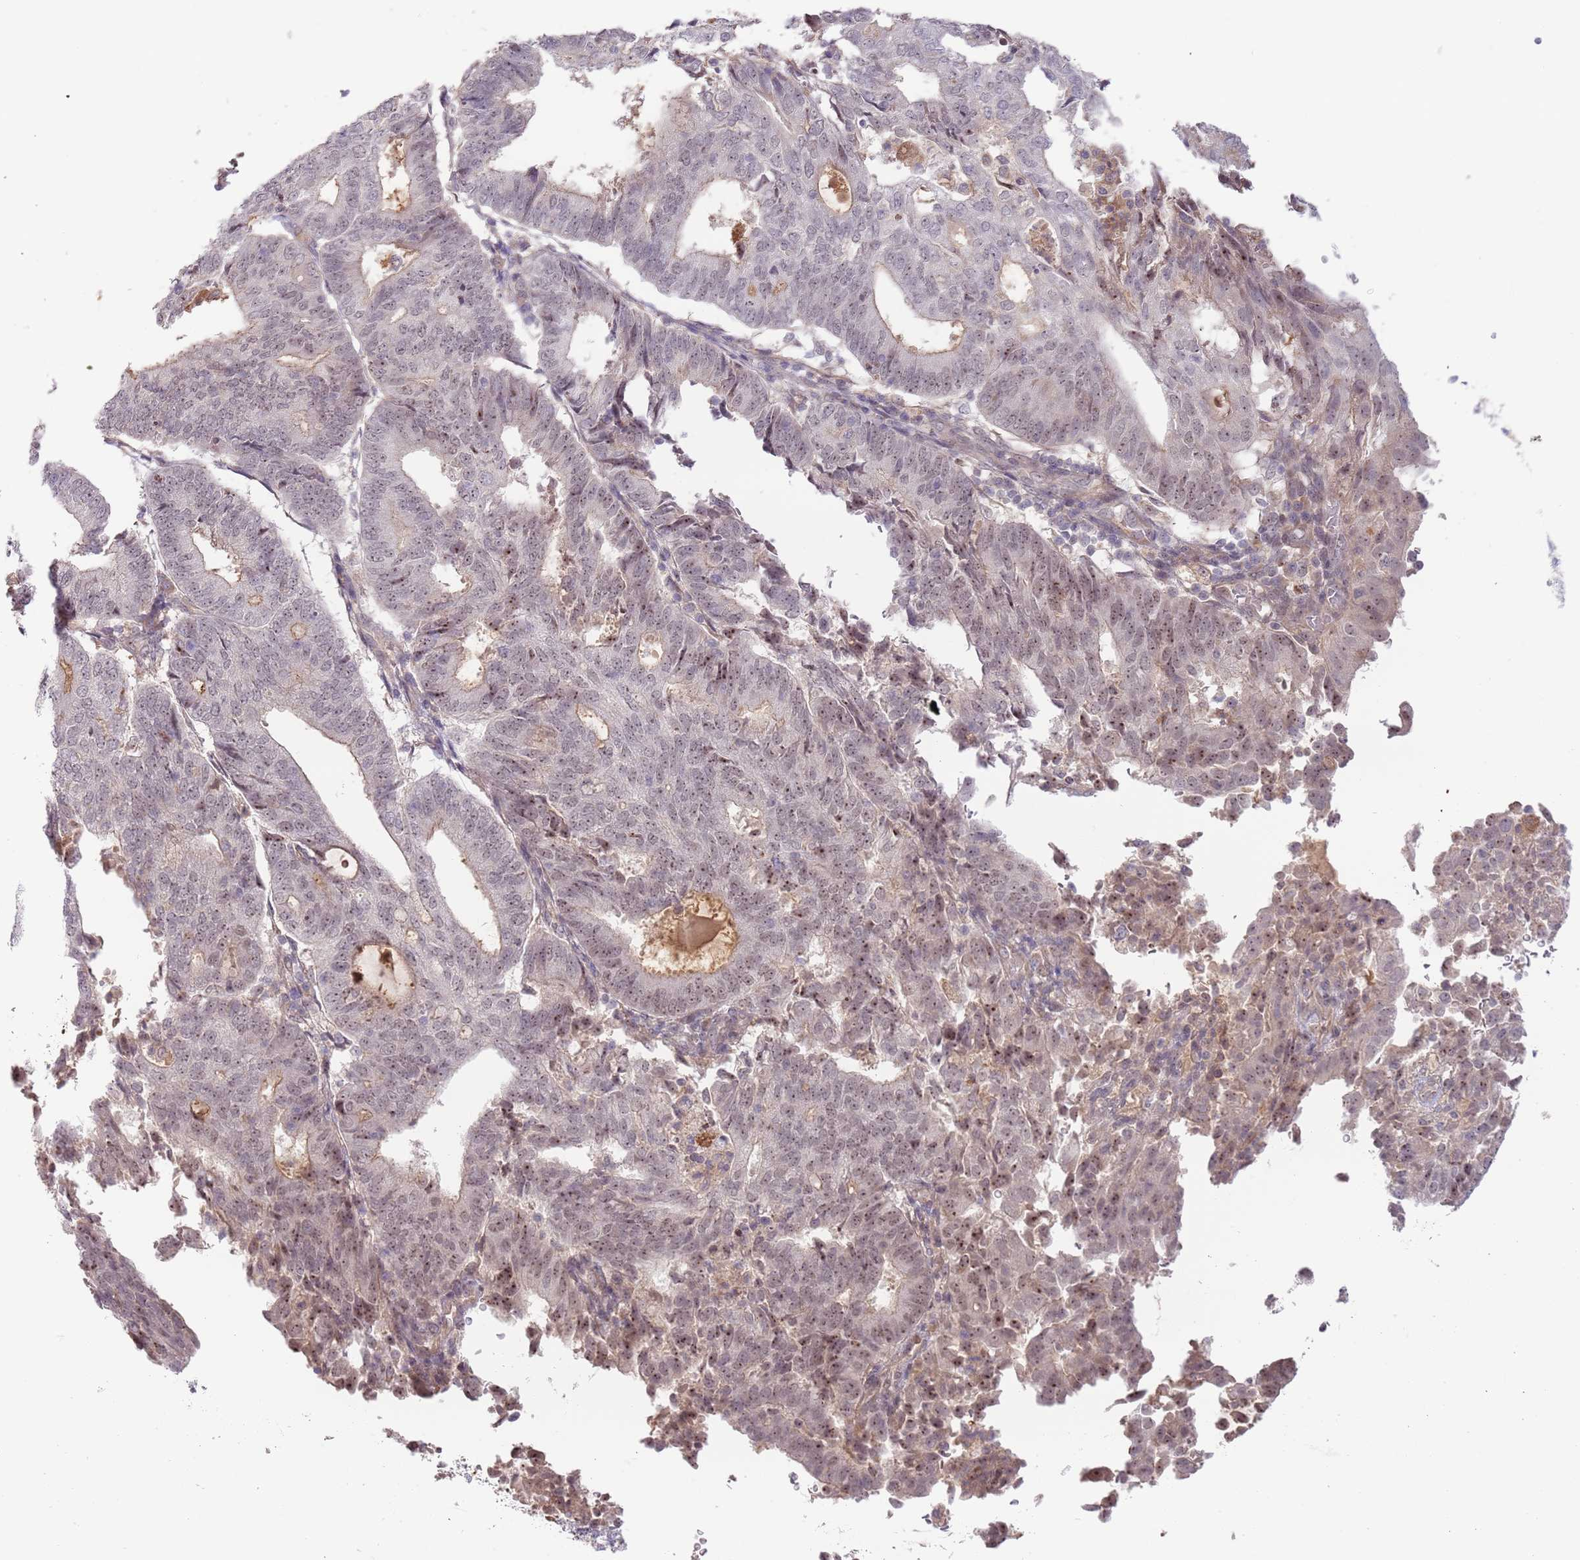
{"staining": {"intensity": "weak", "quantity": "25%-75%", "location": "nuclear"}, "tissue": "endometrial cancer", "cell_type": "Tumor cells", "image_type": "cancer", "snomed": [{"axis": "morphology", "description": "Adenocarcinoma, NOS"}, {"axis": "topography", "description": "Endometrium"}], "caption": "Endometrial cancer stained with a brown dye exhibits weak nuclear positive staining in about 25%-75% of tumor cells.", "gene": "SURF2", "patient": {"sex": "female", "age": 70}}